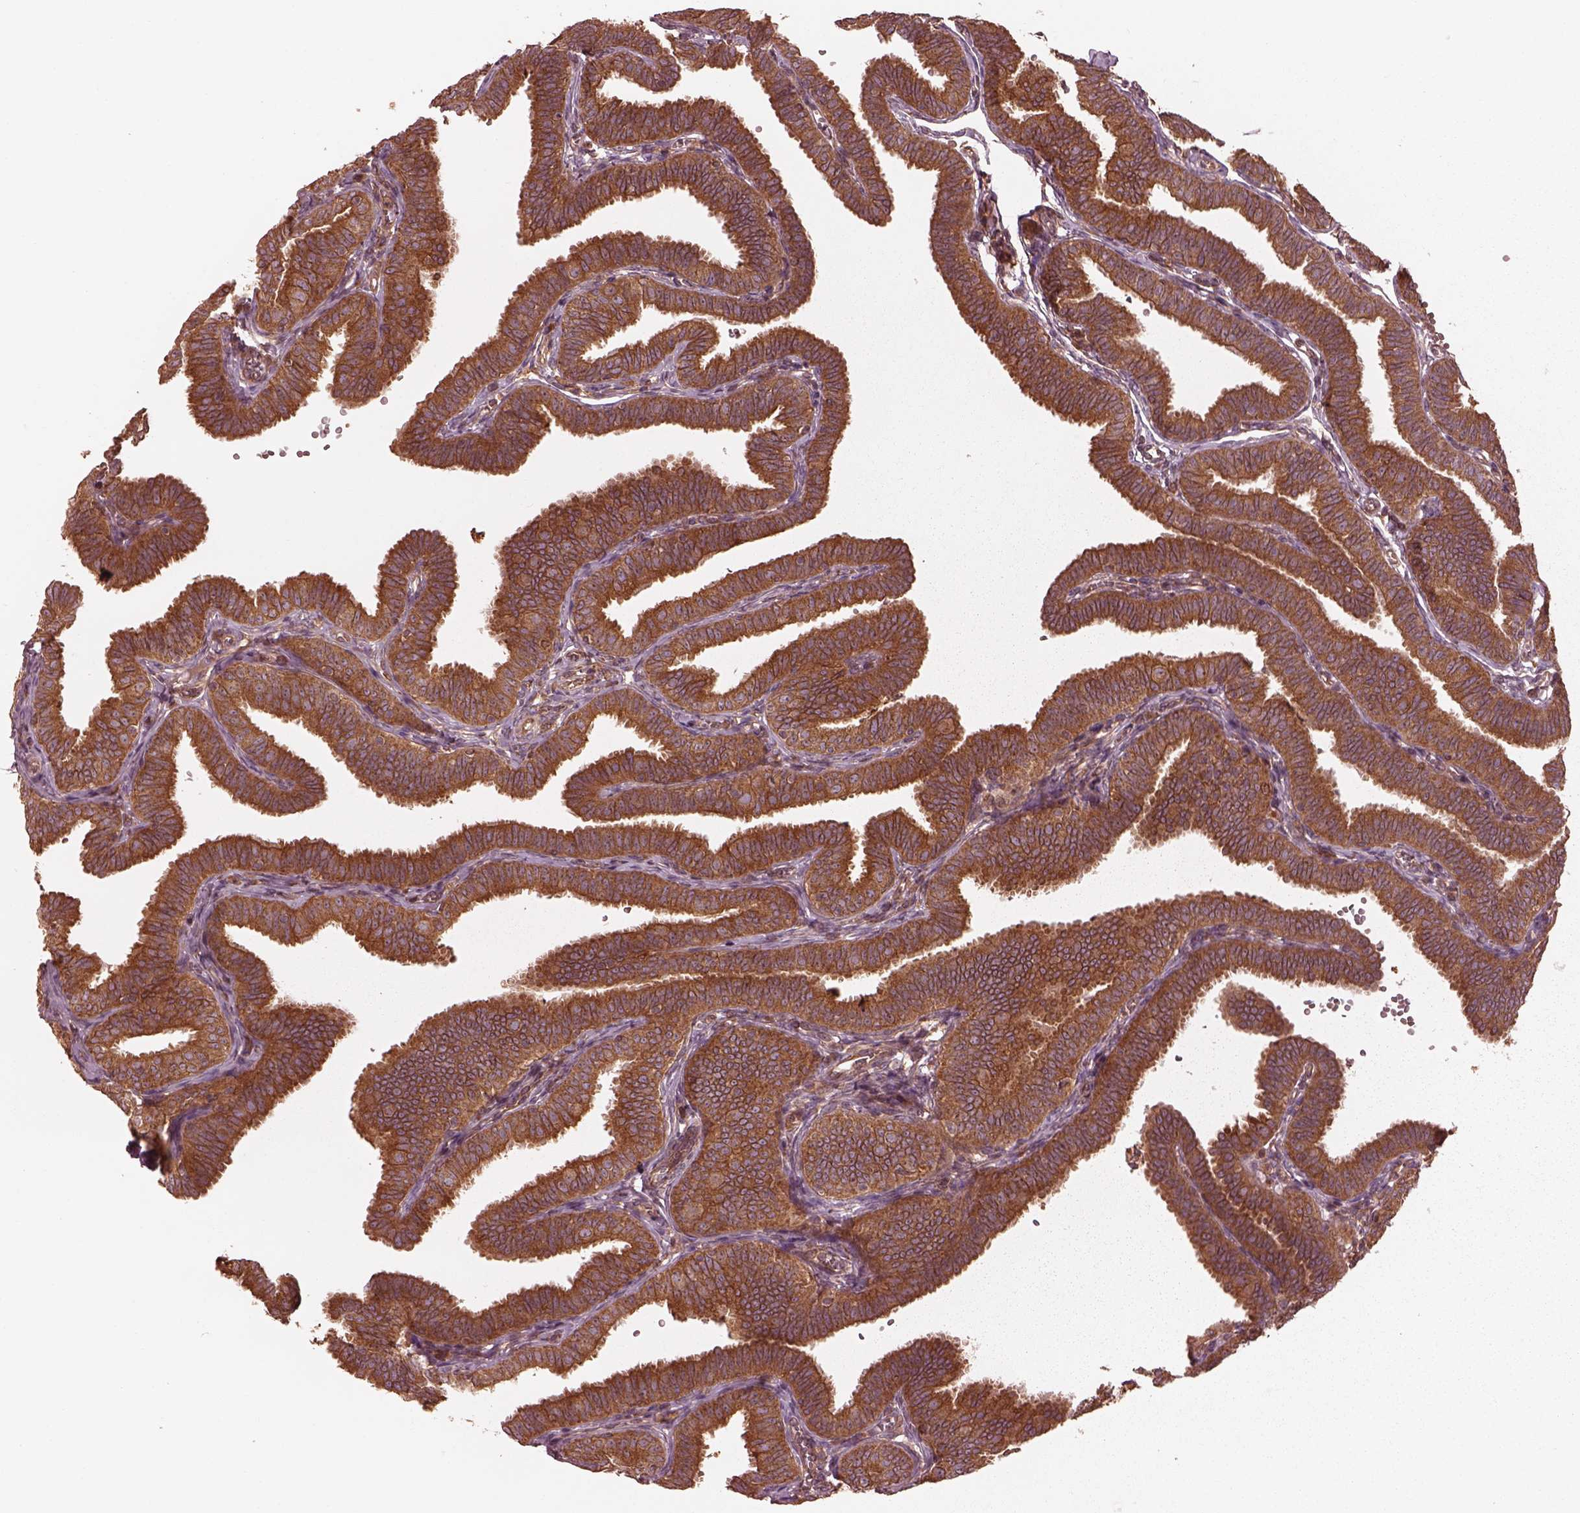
{"staining": {"intensity": "strong", "quantity": ">75%", "location": "cytoplasmic/membranous"}, "tissue": "fallopian tube", "cell_type": "Glandular cells", "image_type": "normal", "snomed": [{"axis": "morphology", "description": "Normal tissue, NOS"}, {"axis": "topography", "description": "Fallopian tube"}], "caption": "An immunohistochemistry (IHC) histopathology image of normal tissue is shown. Protein staining in brown shows strong cytoplasmic/membranous positivity in fallopian tube within glandular cells.", "gene": "PIK3R2", "patient": {"sex": "female", "age": 25}}